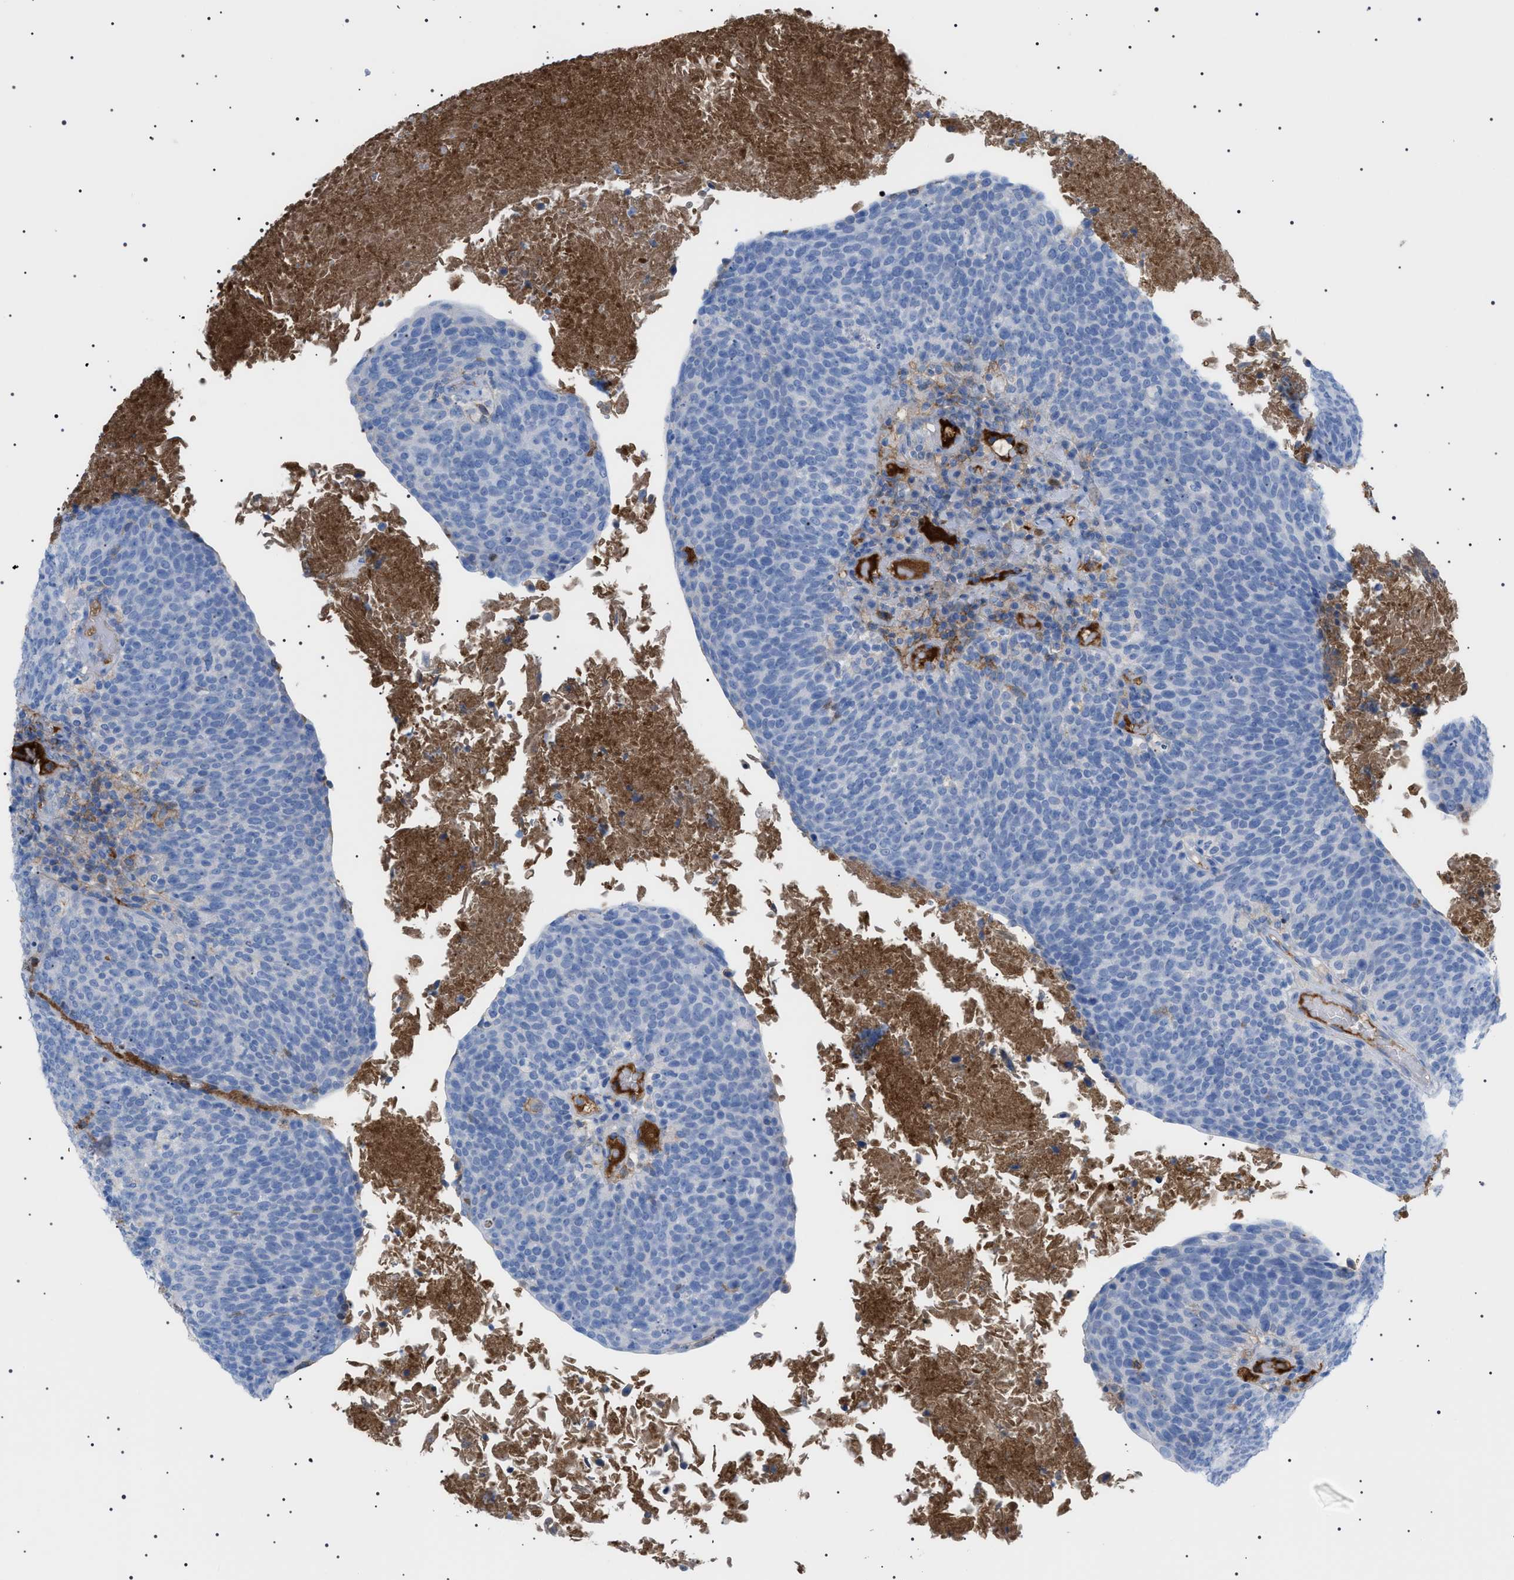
{"staining": {"intensity": "negative", "quantity": "none", "location": "none"}, "tissue": "head and neck cancer", "cell_type": "Tumor cells", "image_type": "cancer", "snomed": [{"axis": "morphology", "description": "Squamous cell carcinoma, NOS"}, {"axis": "morphology", "description": "Squamous cell carcinoma, metastatic, NOS"}, {"axis": "topography", "description": "Lymph node"}, {"axis": "topography", "description": "Head-Neck"}], "caption": "High power microscopy photomicrograph of an immunohistochemistry micrograph of squamous cell carcinoma (head and neck), revealing no significant positivity in tumor cells. (DAB (3,3'-diaminobenzidine) immunohistochemistry visualized using brightfield microscopy, high magnification).", "gene": "LPA", "patient": {"sex": "male", "age": 62}}